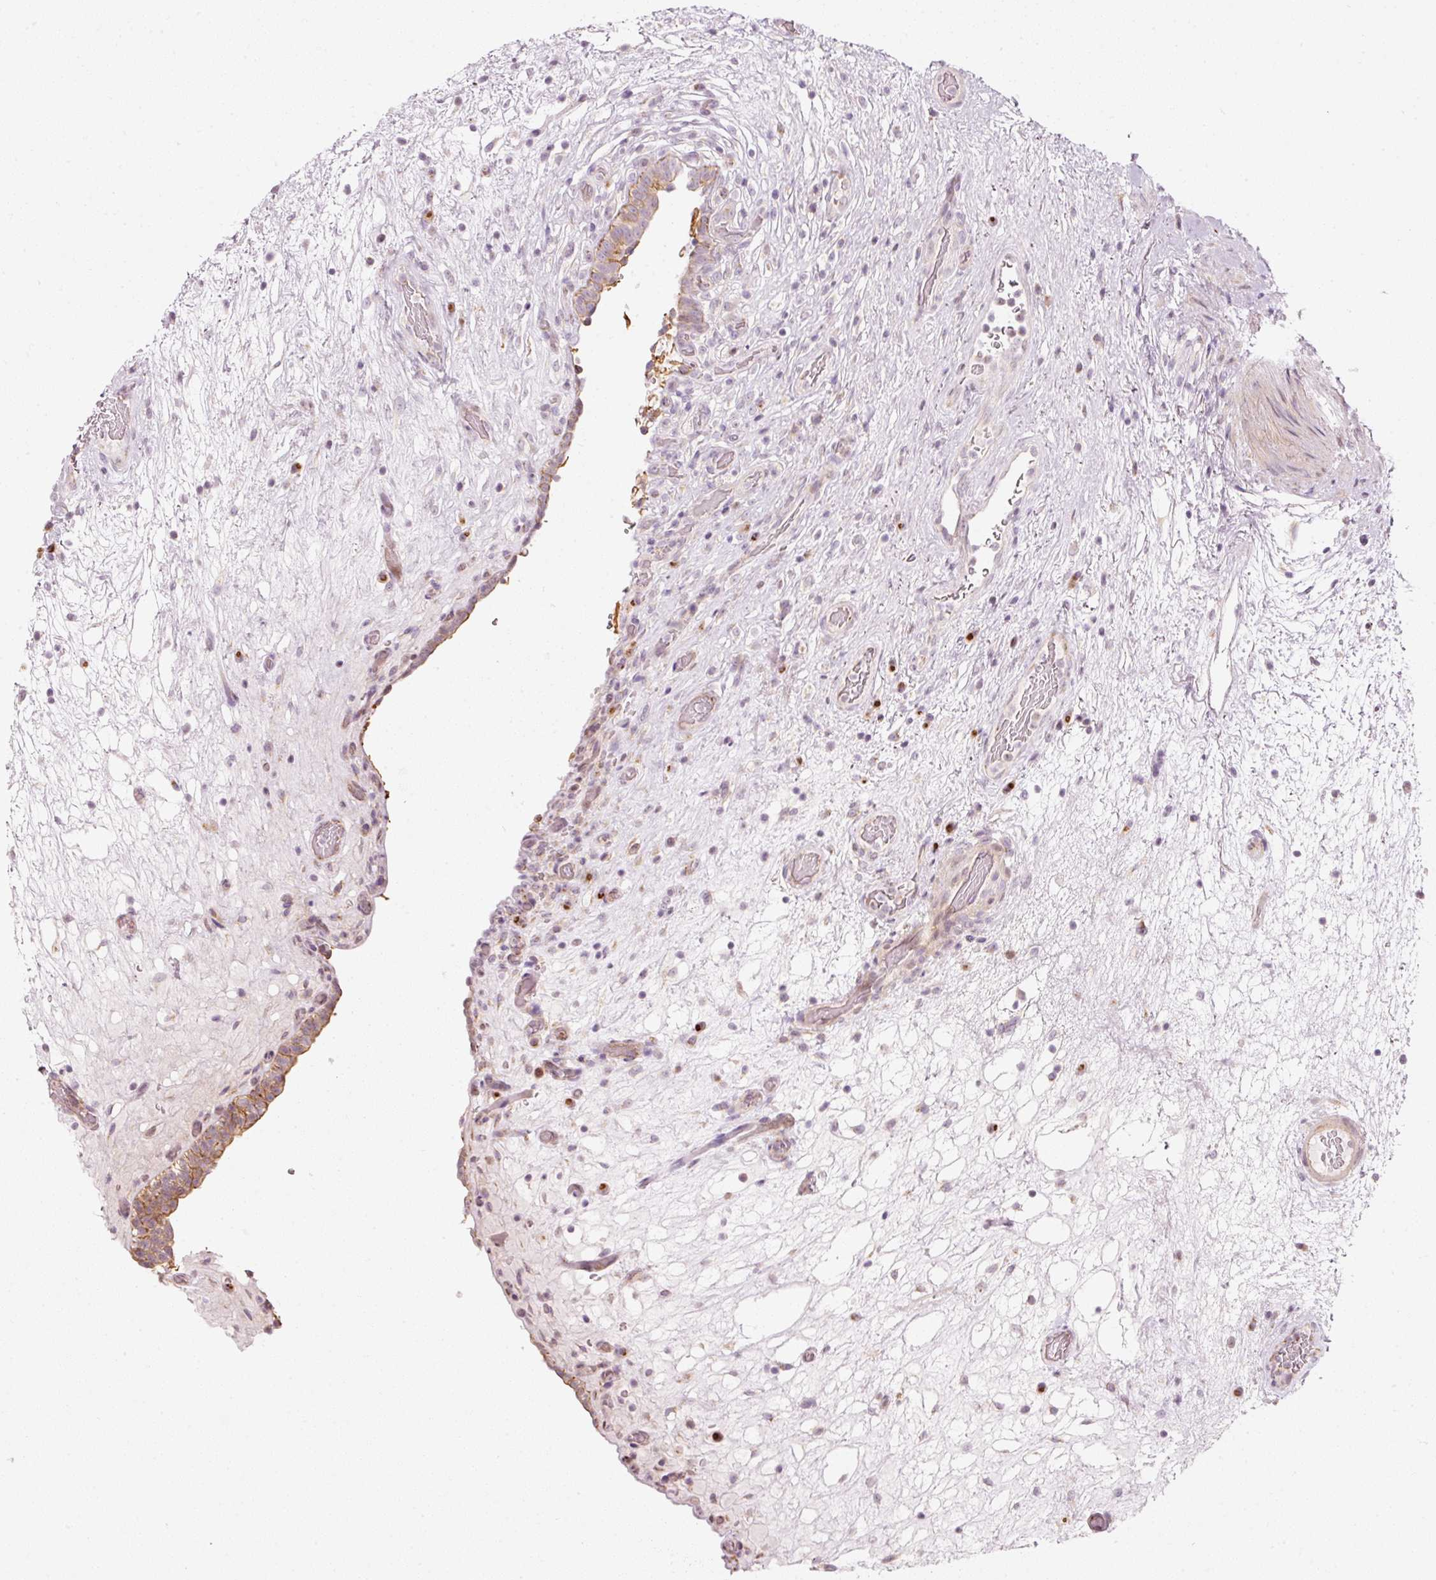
{"staining": {"intensity": "moderate", "quantity": ">75%", "location": "cytoplasmic/membranous"}, "tissue": "urinary bladder", "cell_type": "Urothelial cells", "image_type": "normal", "snomed": [{"axis": "morphology", "description": "Normal tissue, NOS"}, {"axis": "topography", "description": "Urinary bladder"}], "caption": "Immunohistochemical staining of unremarkable urinary bladder reveals moderate cytoplasmic/membranous protein expression in about >75% of urothelial cells.", "gene": "SLC20A1", "patient": {"sex": "male", "age": 71}}